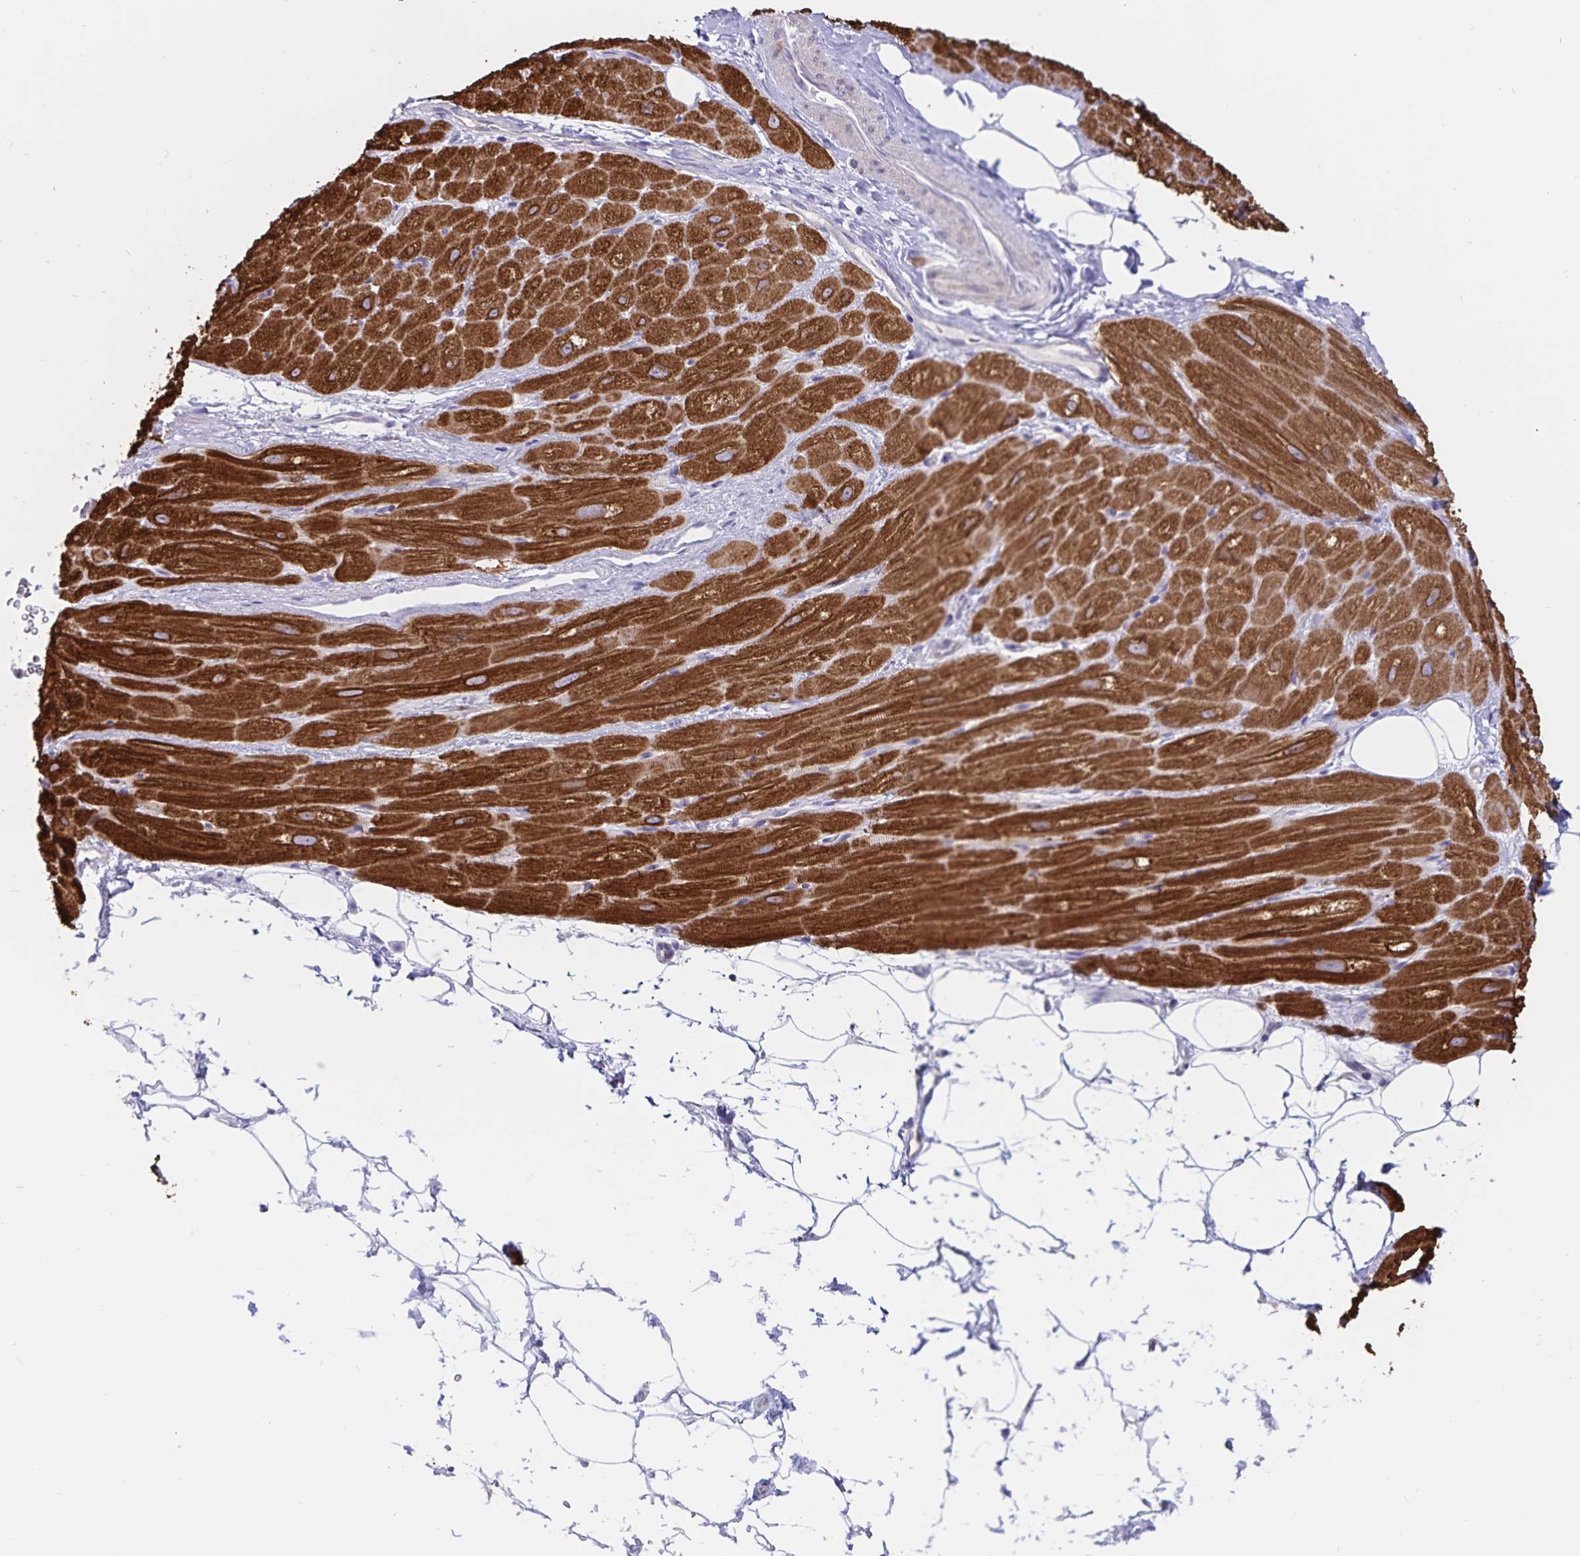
{"staining": {"intensity": "strong", "quantity": ">75%", "location": "cytoplasmic/membranous"}, "tissue": "heart muscle", "cell_type": "Cardiomyocytes", "image_type": "normal", "snomed": [{"axis": "morphology", "description": "Normal tissue, NOS"}, {"axis": "topography", "description": "Heart"}], "caption": "Immunohistochemical staining of benign human heart muscle shows strong cytoplasmic/membranous protein positivity in about >75% of cardiomyocytes.", "gene": "ATP2A2", "patient": {"sex": "male", "age": 62}}